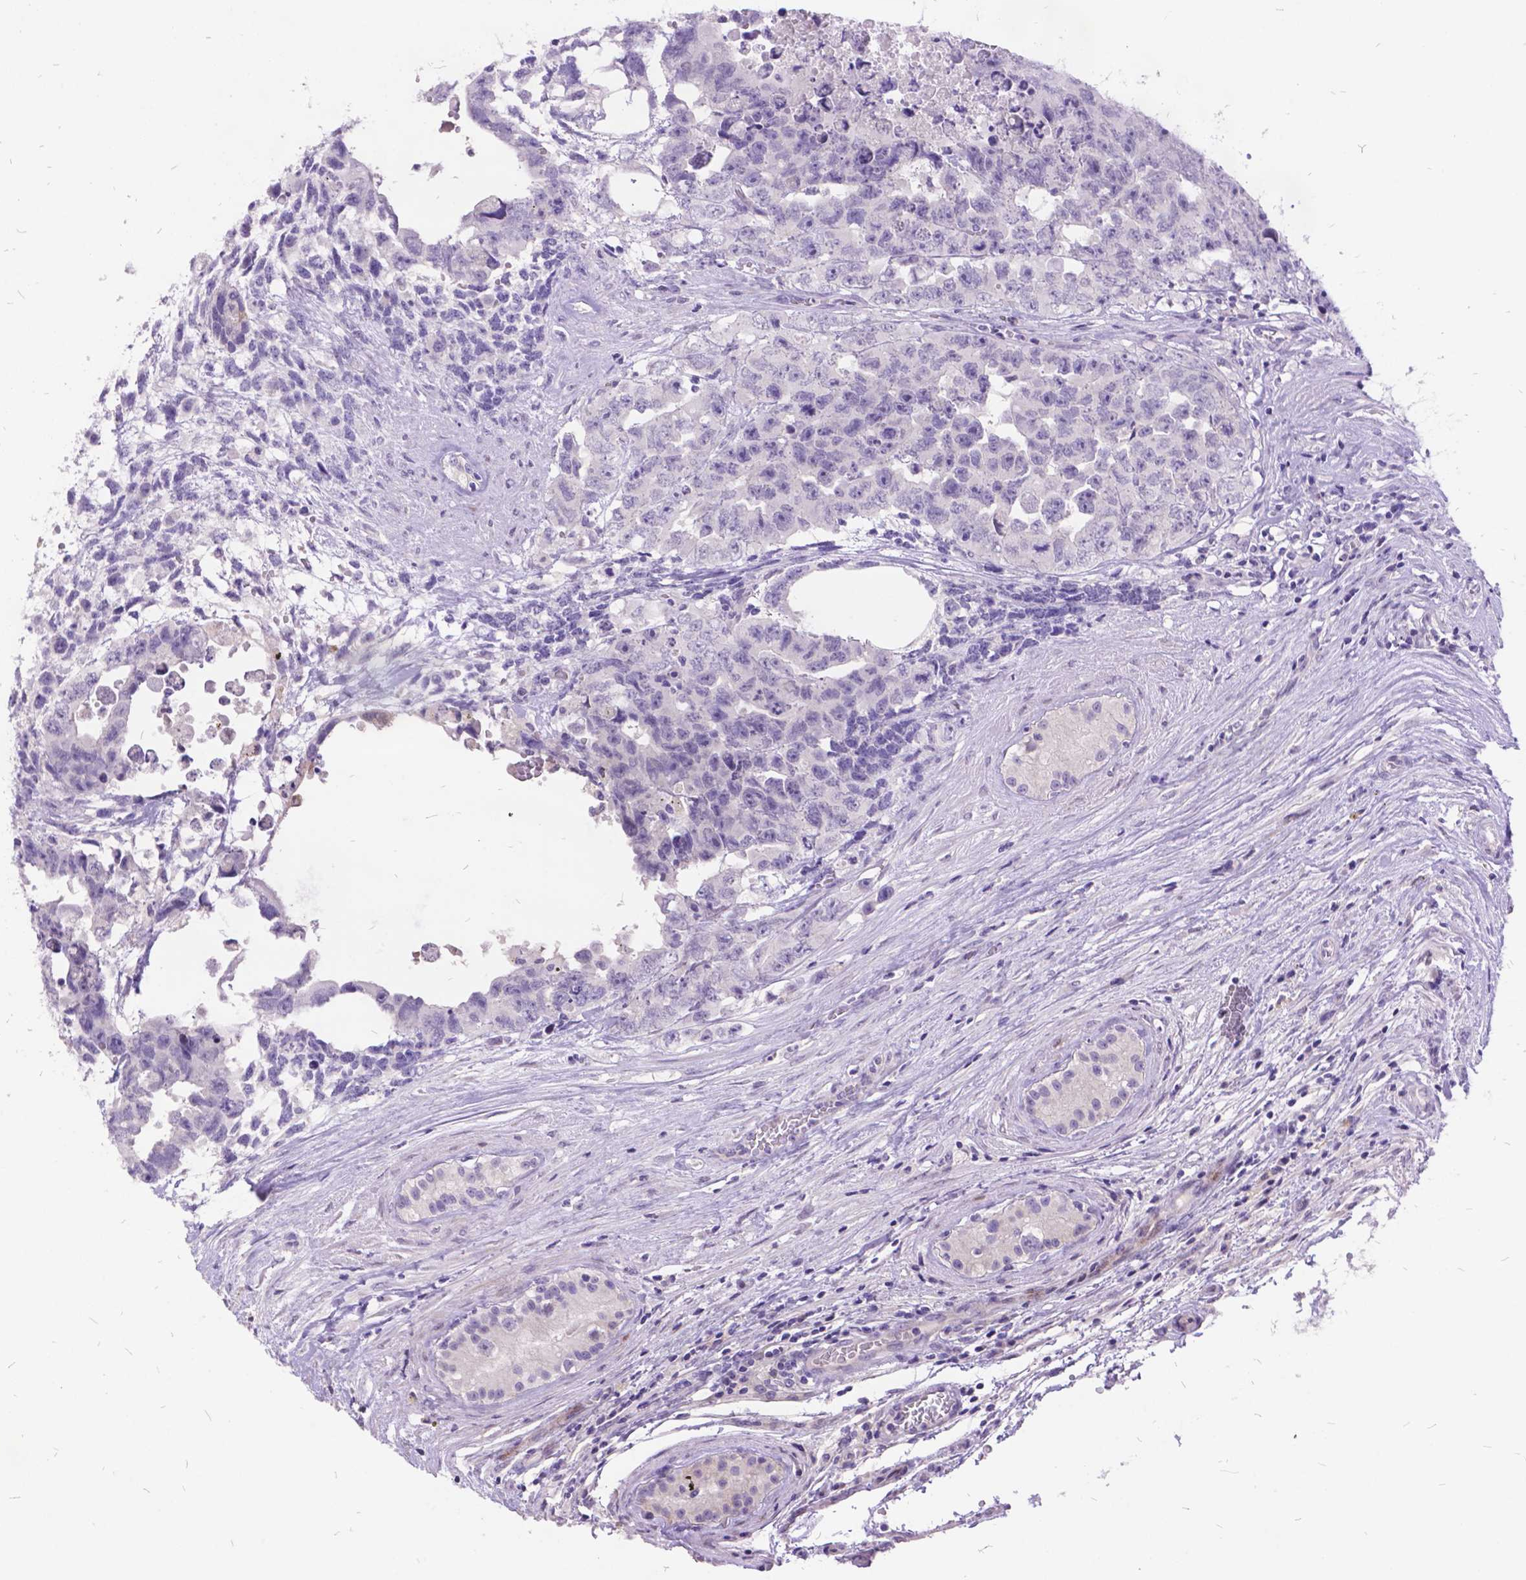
{"staining": {"intensity": "negative", "quantity": "none", "location": "none"}, "tissue": "testis cancer", "cell_type": "Tumor cells", "image_type": "cancer", "snomed": [{"axis": "morphology", "description": "Carcinoma, Embryonal, NOS"}, {"axis": "topography", "description": "Testis"}], "caption": "This is an immunohistochemistry image of human embryonal carcinoma (testis). There is no expression in tumor cells.", "gene": "ITGB6", "patient": {"sex": "male", "age": 24}}